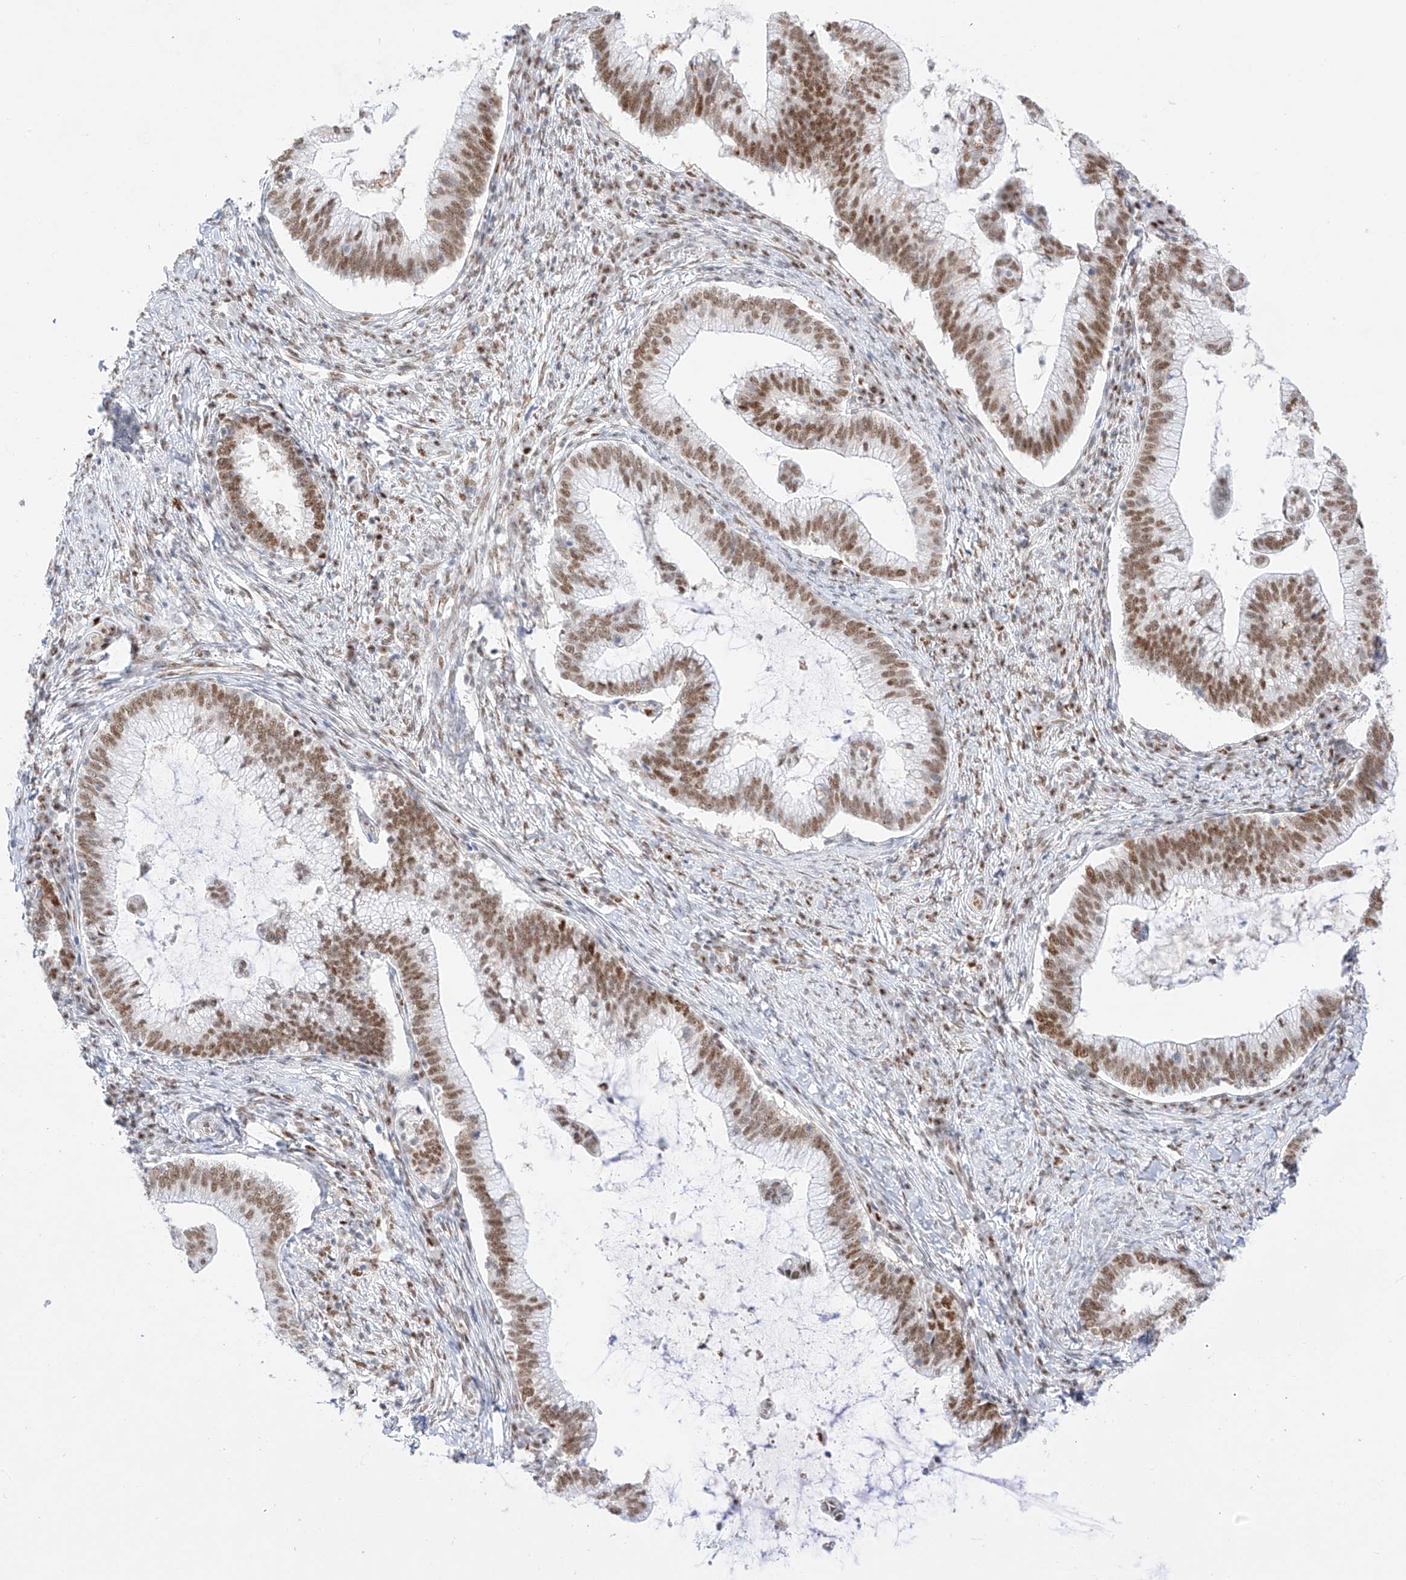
{"staining": {"intensity": "moderate", "quantity": ">75%", "location": "nuclear"}, "tissue": "cervical cancer", "cell_type": "Tumor cells", "image_type": "cancer", "snomed": [{"axis": "morphology", "description": "Adenocarcinoma, NOS"}, {"axis": "topography", "description": "Cervix"}], "caption": "This micrograph shows immunohistochemistry (IHC) staining of human cervical cancer (adenocarcinoma), with medium moderate nuclear expression in approximately >75% of tumor cells.", "gene": "APIP", "patient": {"sex": "female", "age": 36}}